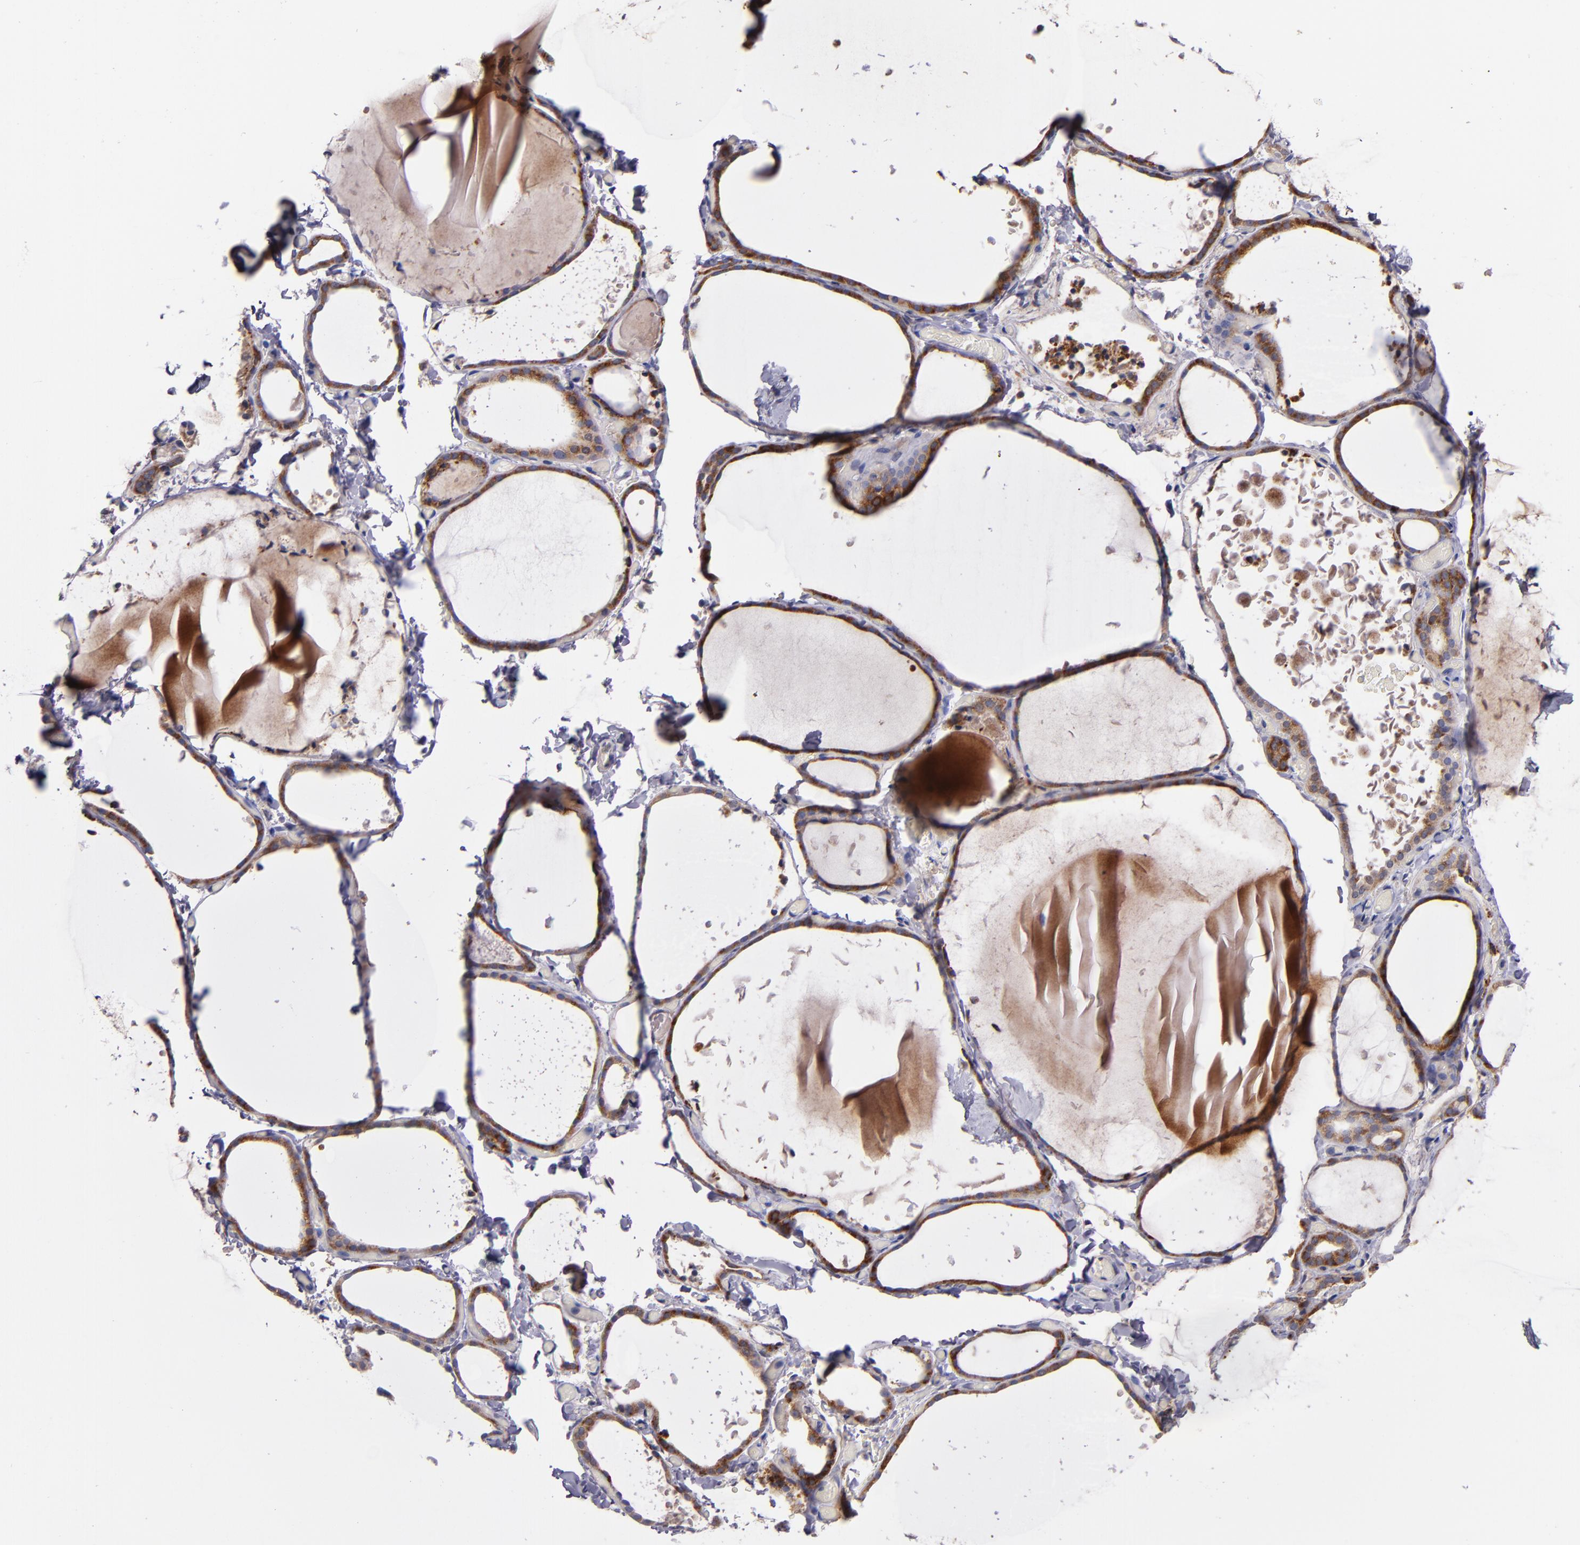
{"staining": {"intensity": "strong", "quantity": ">75%", "location": "cytoplasmic/membranous"}, "tissue": "thyroid gland", "cell_type": "Glandular cells", "image_type": "normal", "snomed": [{"axis": "morphology", "description": "Normal tissue, NOS"}, {"axis": "topography", "description": "Thyroid gland"}], "caption": "Immunohistochemistry micrograph of unremarkable human thyroid gland stained for a protein (brown), which exhibits high levels of strong cytoplasmic/membranous staining in about >75% of glandular cells.", "gene": "IFIH1", "patient": {"sex": "female", "age": 22}}